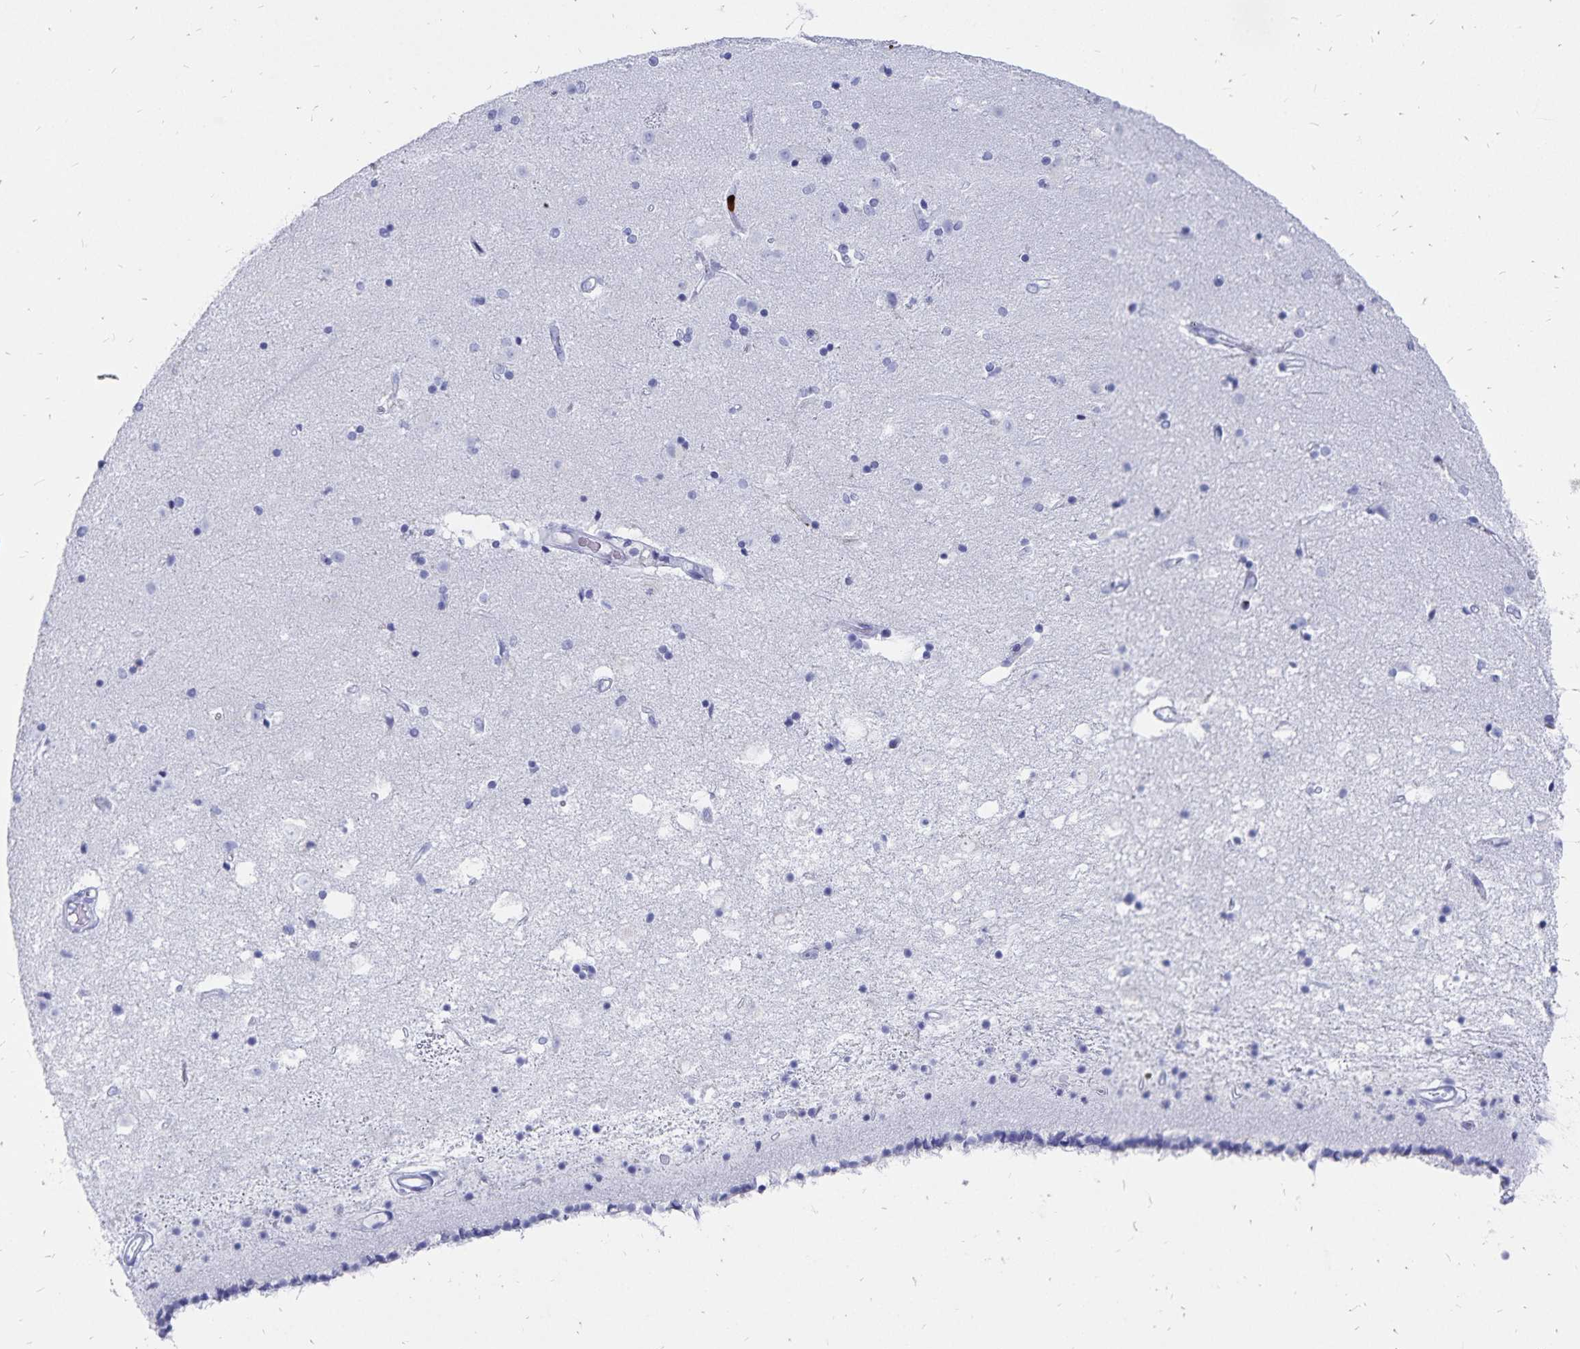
{"staining": {"intensity": "negative", "quantity": "none", "location": "none"}, "tissue": "caudate", "cell_type": "Glial cells", "image_type": "normal", "snomed": [{"axis": "morphology", "description": "Normal tissue, NOS"}, {"axis": "topography", "description": "Lateral ventricle wall"}], "caption": "Immunohistochemical staining of unremarkable caudate shows no significant expression in glial cells.", "gene": "ADH1A", "patient": {"sex": "female", "age": 71}}